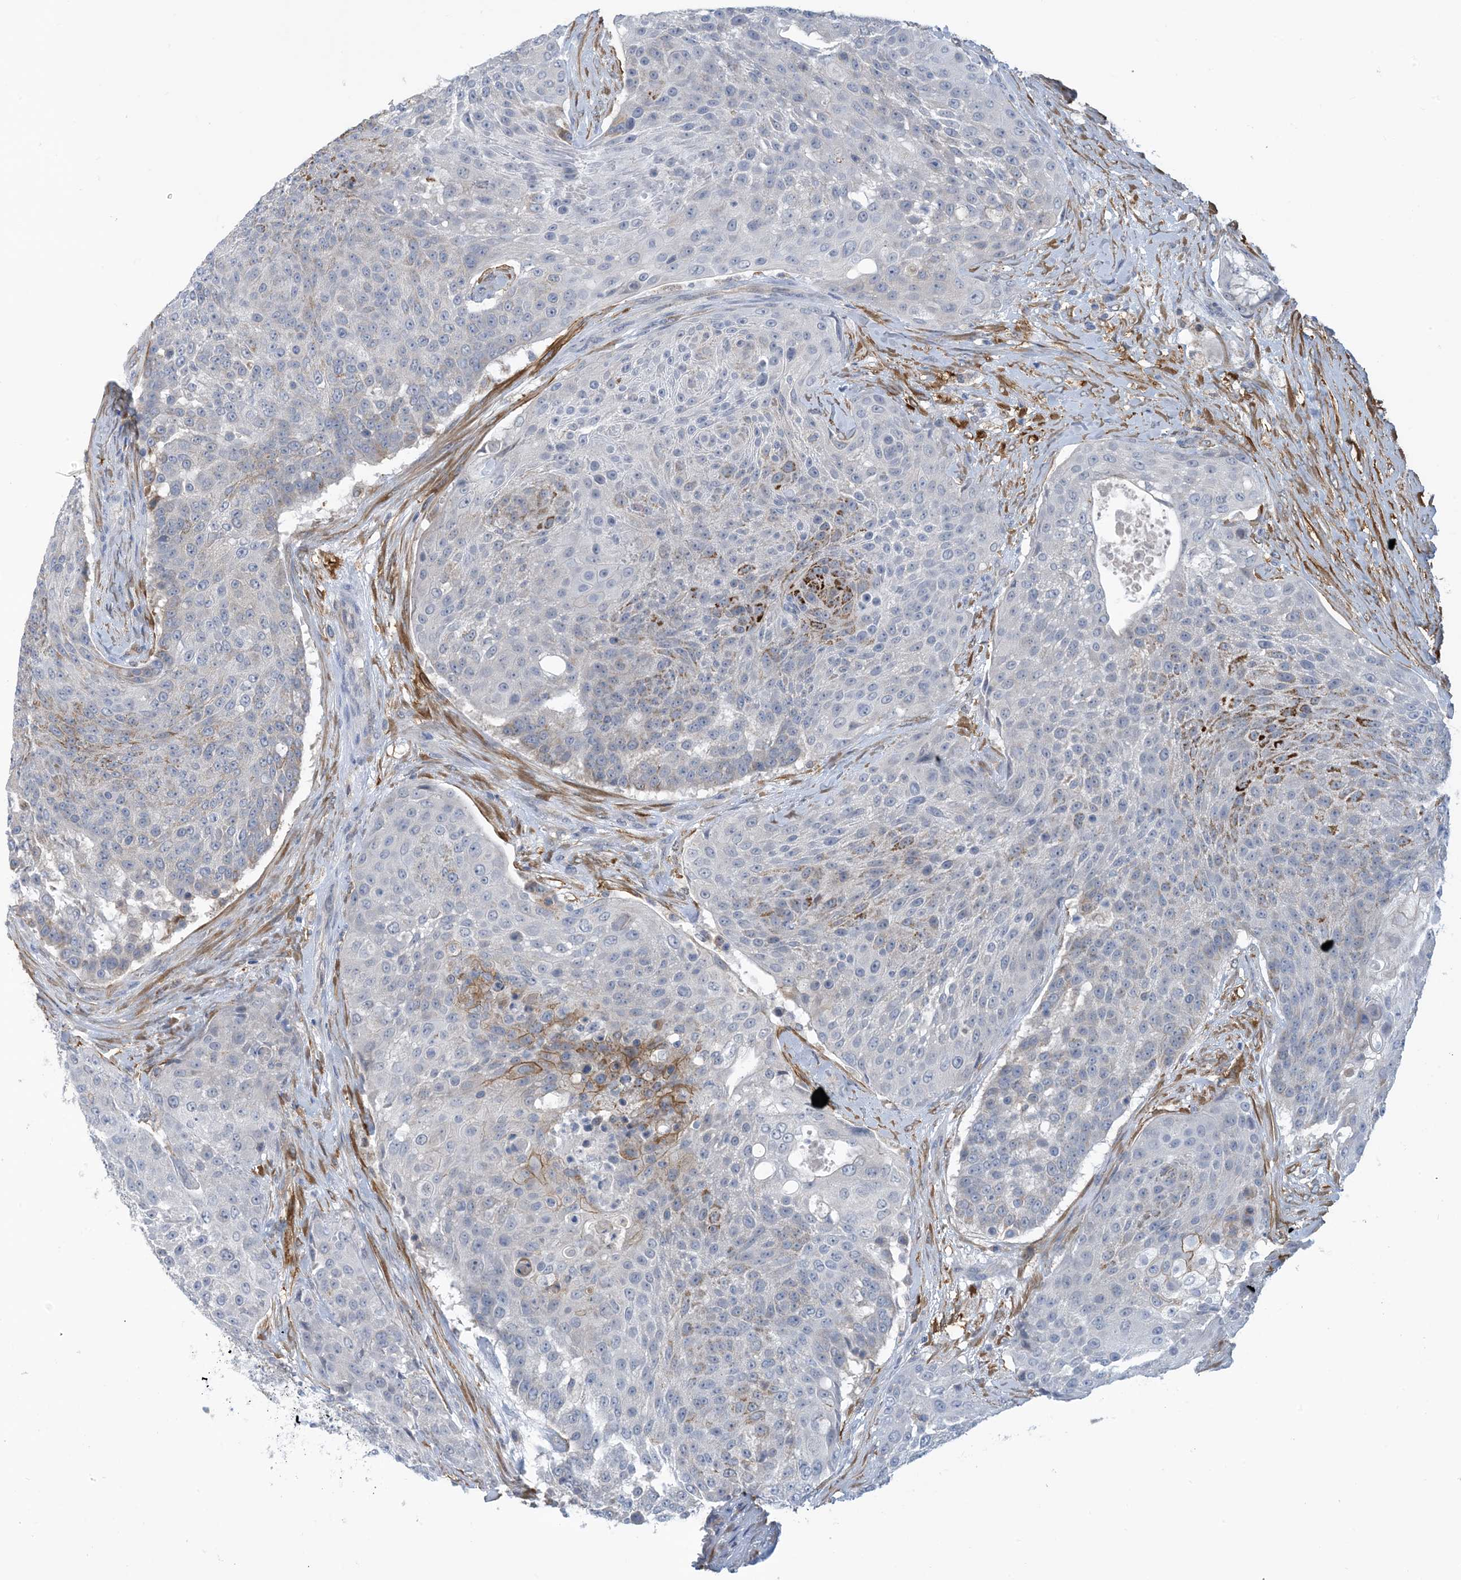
{"staining": {"intensity": "moderate", "quantity": "<25%", "location": "cytoplasmic/membranous"}, "tissue": "urothelial cancer", "cell_type": "Tumor cells", "image_type": "cancer", "snomed": [{"axis": "morphology", "description": "Urothelial carcinoma, High grade"}, {"axis": "topography", "description": "Urinary bladder"}], "caption": "Urothelial carcinoma (high-grade) tissue exhibits moderate cytoplasmic/membranous staining in about <25% of tumor cells", "gene": "EIF2A", "patient": {"sex": "female", "age": 63}}